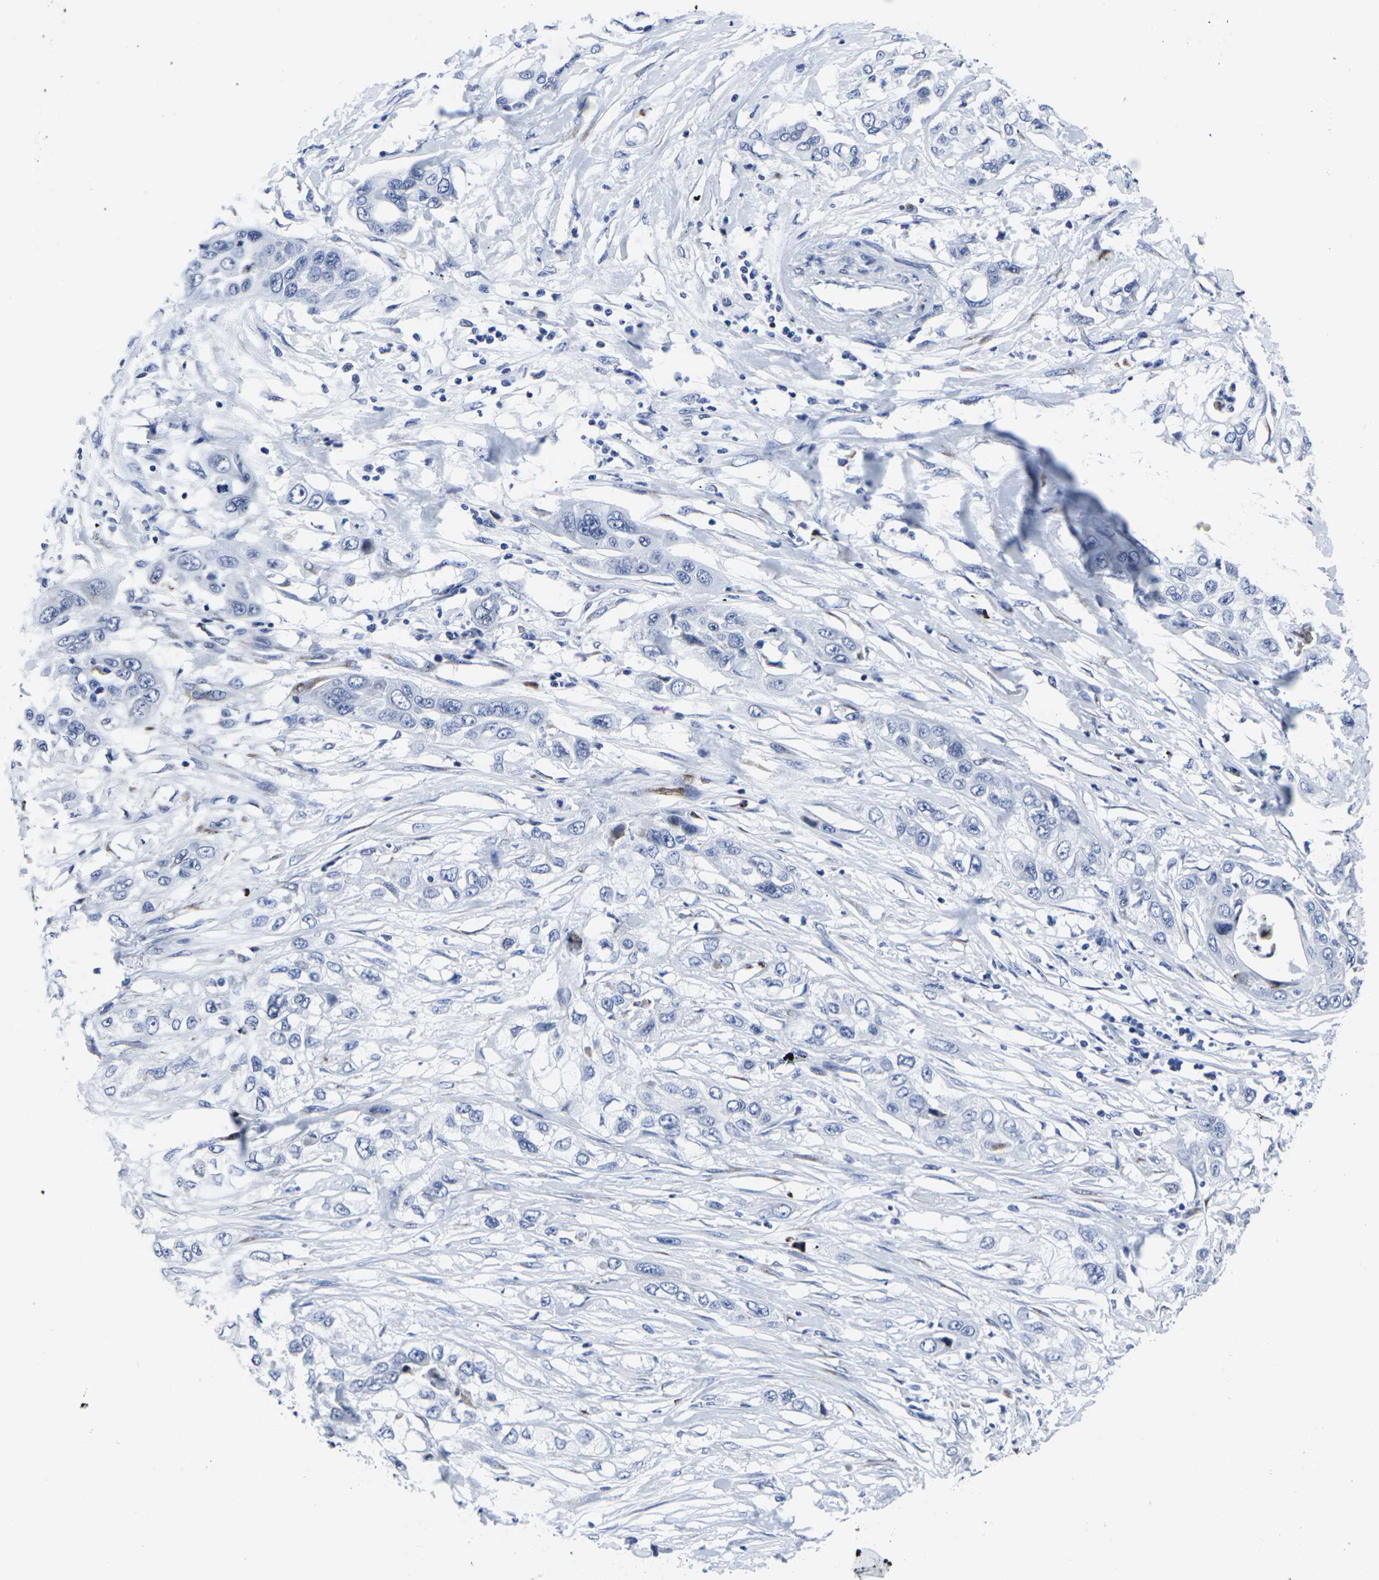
{"staining": {"intensity": "negative", "quantity": "none", "location": "none"}, "tissue": "pancreatic cancer", "cell_type": "Tumor cells", "image_type": "cancer", "snomed": [{"axis": "morphology", "description": "Adenocarcinoma, NOS"}, {"axis": "topography", "description": "Pancreas"}], "caption": "A histopathology image of adenocarcinoma (pancreatic) stained for a protein exhibits no brown staining in tumor cells.", "gene": "RPN1", "patient": {"sex": "female", "age": 70}}